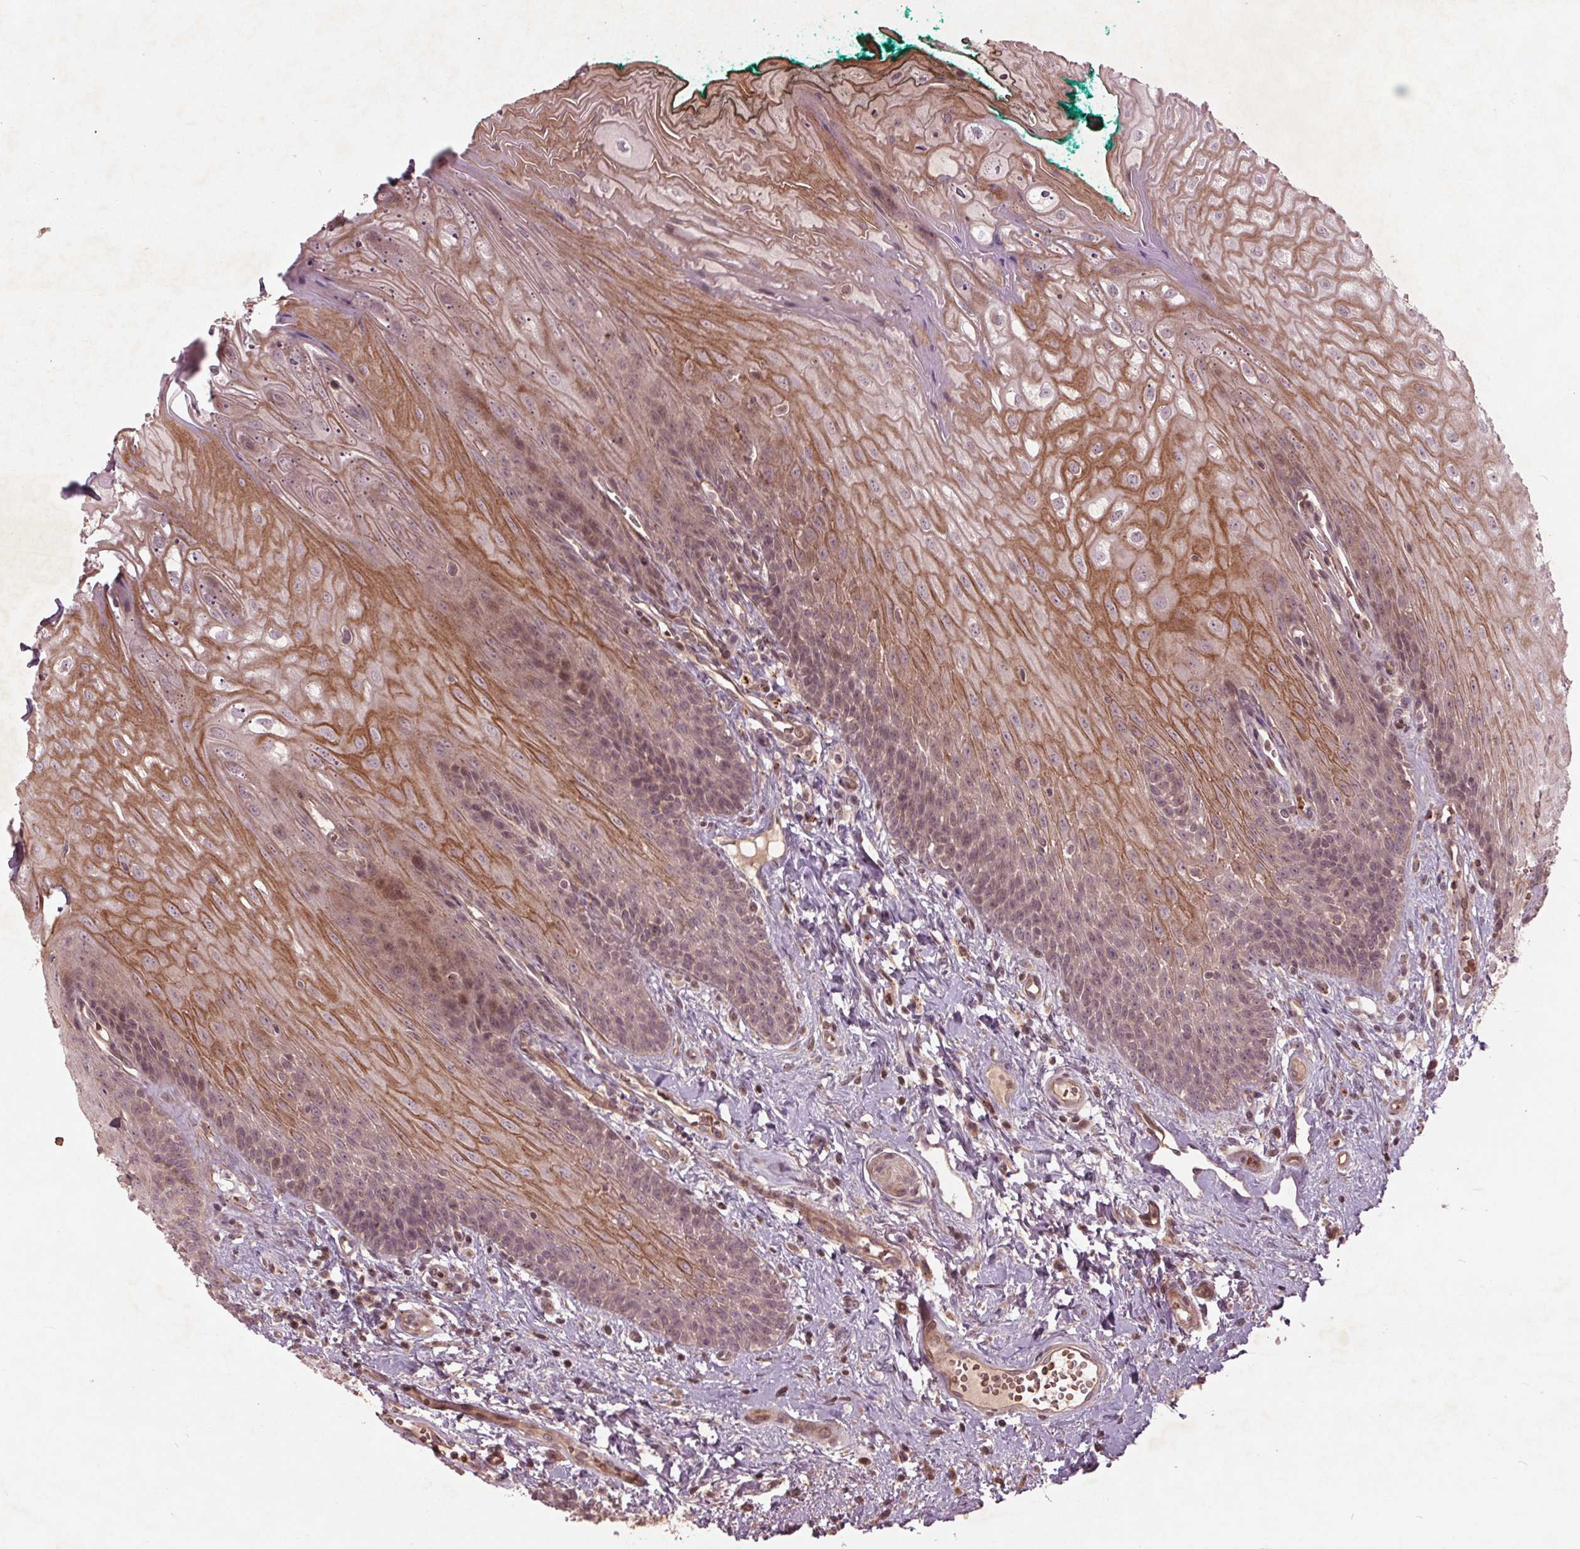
{"staining": {"intensity": "moderate", "quantity": "25%-75%", "location": "cytoplasmic/membranous,nuclear"}, "tissue": "oral mucosa", "cell_type": "Squamous epithelial cells", "image_type": "normal", "snomed": [{"axis": "morphology", "description": "Normal tissue, NOS"}, {"axis": "topography", "description": "Oral tissue"}], "caption": "Immunohistochemistry (DAB) staining of benign human oral mucosa exhibits moderate cytoplasmic/membranous,nuclear protein staining in about 25%-75% of squamous epithelial cells. (Brightfield microscopy of DAB IHC at high magnification).", "gene": "CDKL4", "patient": {"sex": "female", "age": 68}}